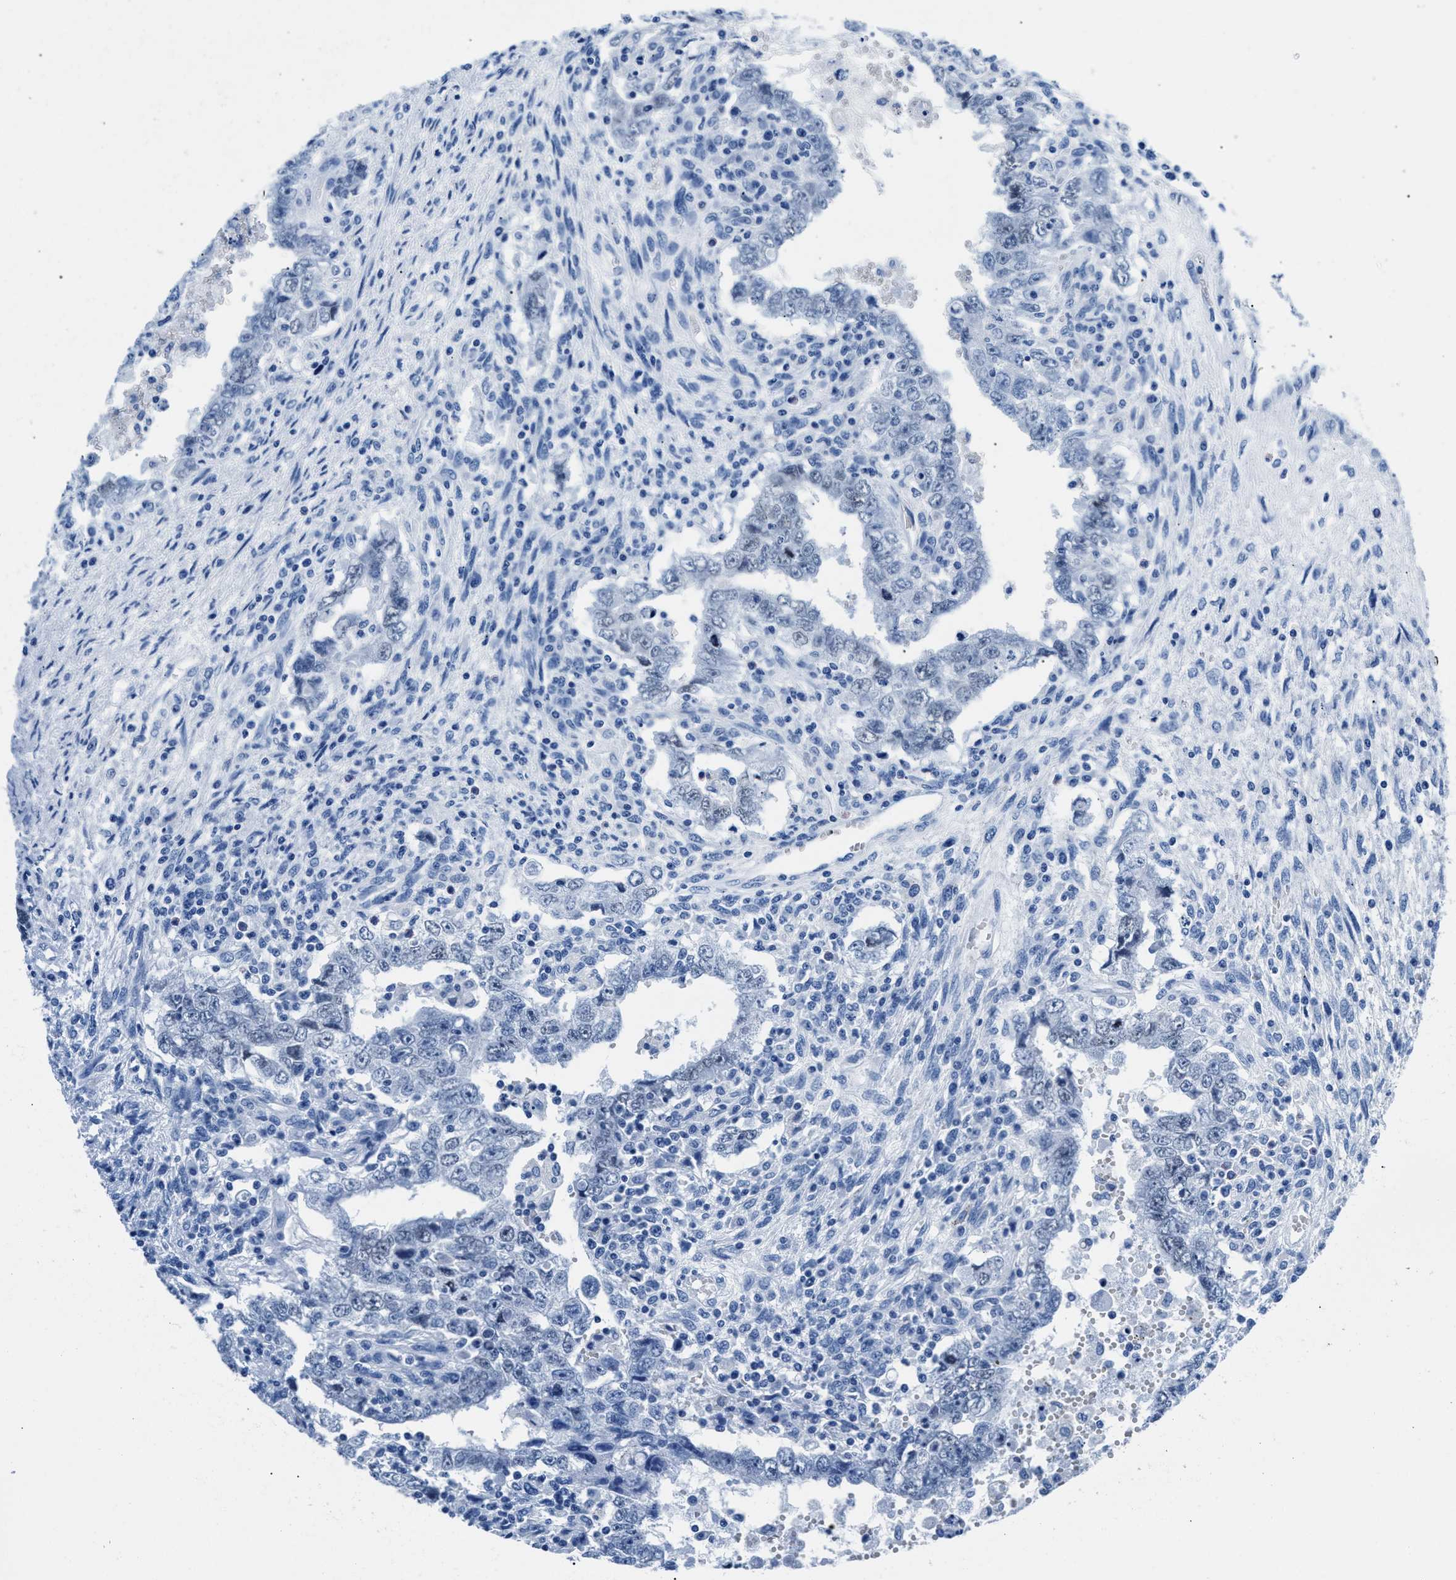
{"staining": {"intensity": "negative", "quantity": "none", "location": "none"}, "tissue": "testis cancer", "cell_type": "Tumor cells", "image_type": "cancer", "snomed": [{"axis": "morphology", "description": "Carcinoma, Embryonal, NOS"}, {"axis": "topography", "description": "Testis"}], "caption": "Histopathology image shows no protein positivity in tumor cells of testis cancer (embryonal carcinoma) tissue.", "gene": "CPS1", "patient": {"sex": "male", "age": 26}}